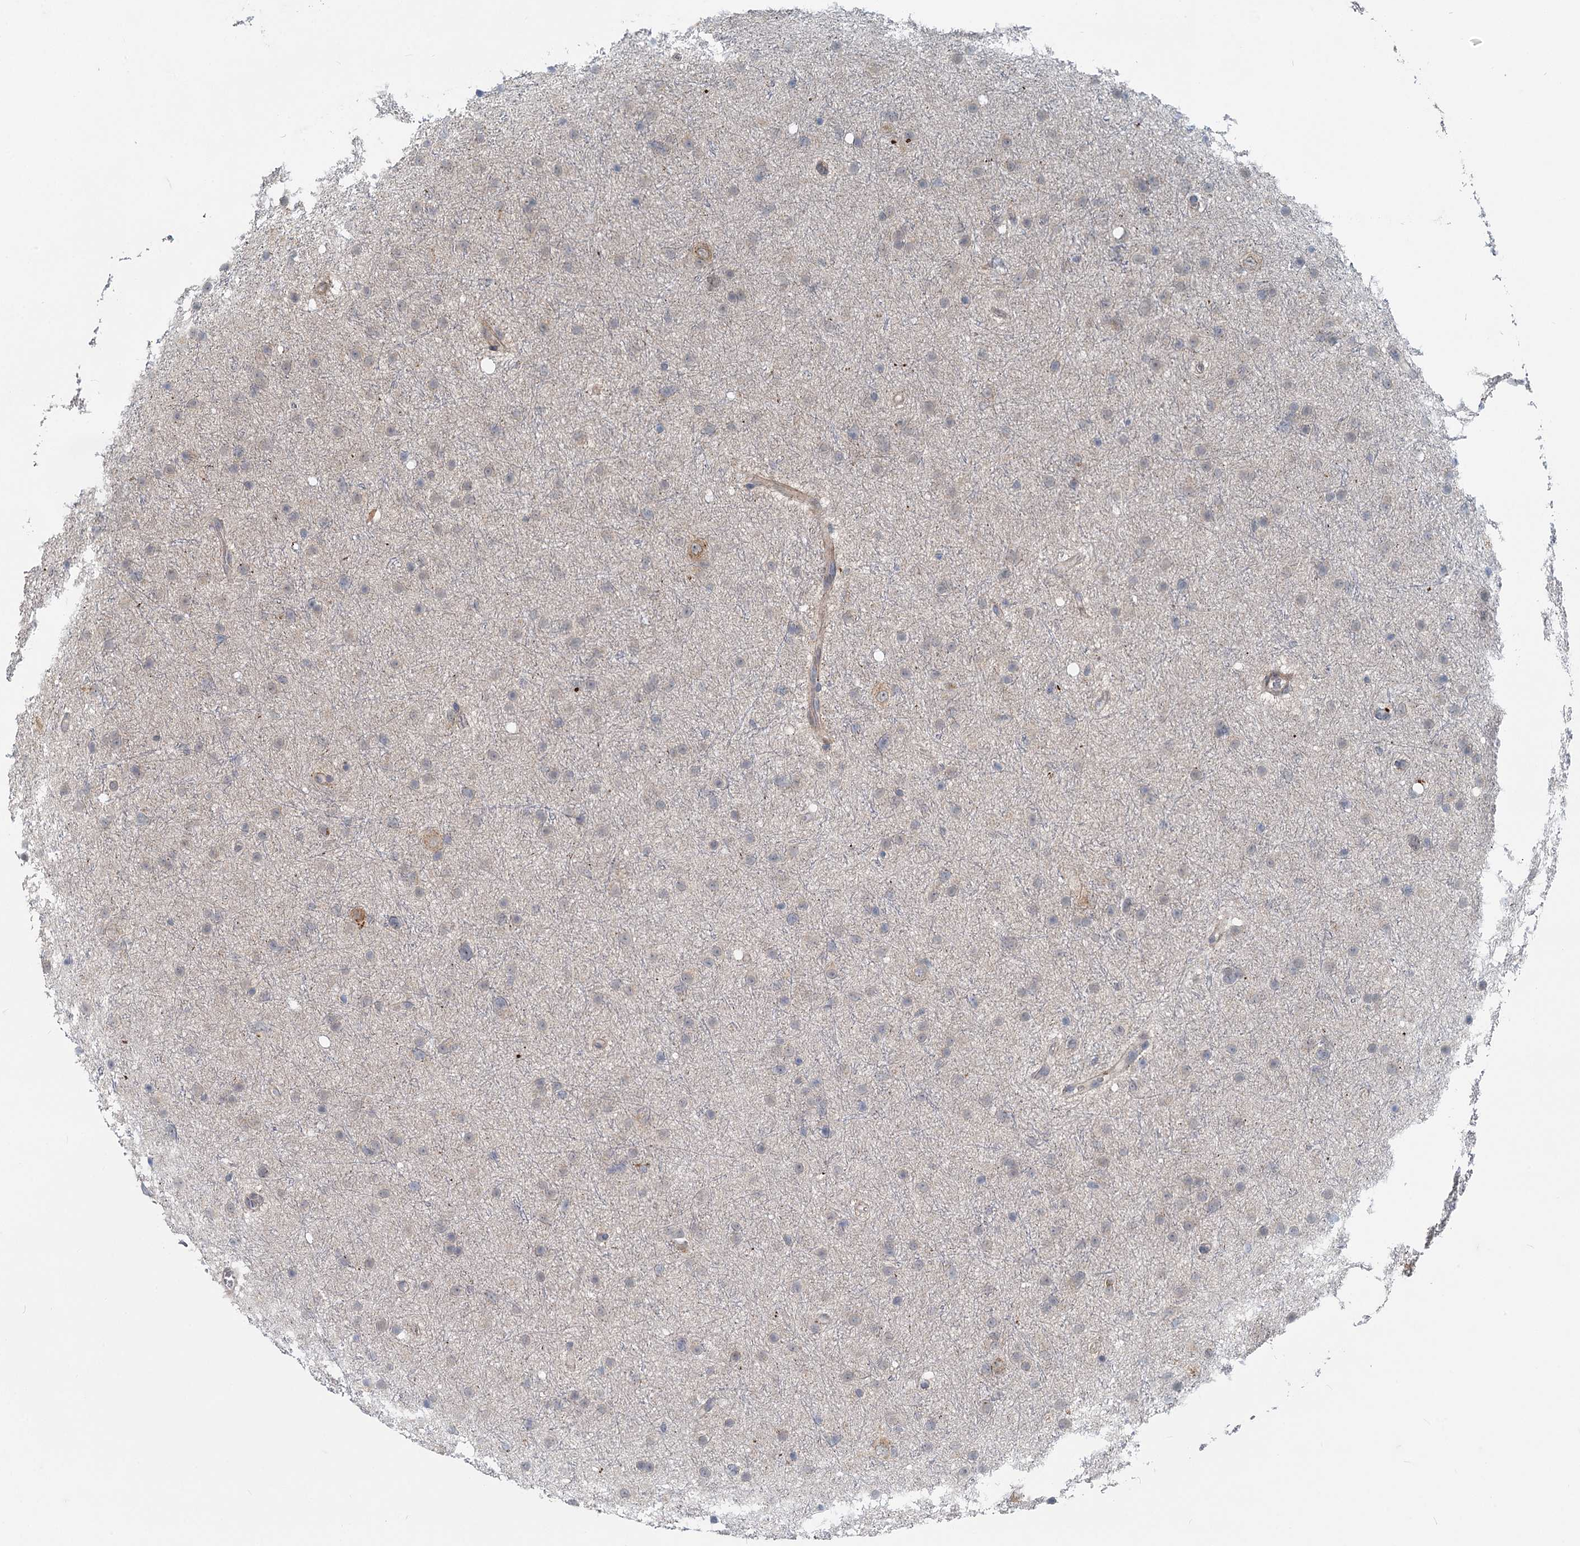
{"staining": {"intensity": "negative", "quantity": "none", "location": "none"}, "tissue": "glioma", "cell_type": "Tumor cells", "image_type": "cancer", "snomed": [{"axis": "morphology", "description": "Glioma, malignant, Low grade"}, {"axis": "topography", "description": "Cerebral cortex"}], "caption": "Immunohistochemical staining of malignant glioma (low-grade) shows no significant positivity in tumor cells.", "gene": "ADCY2", "patient": {"sex": "female", "age": 39}}